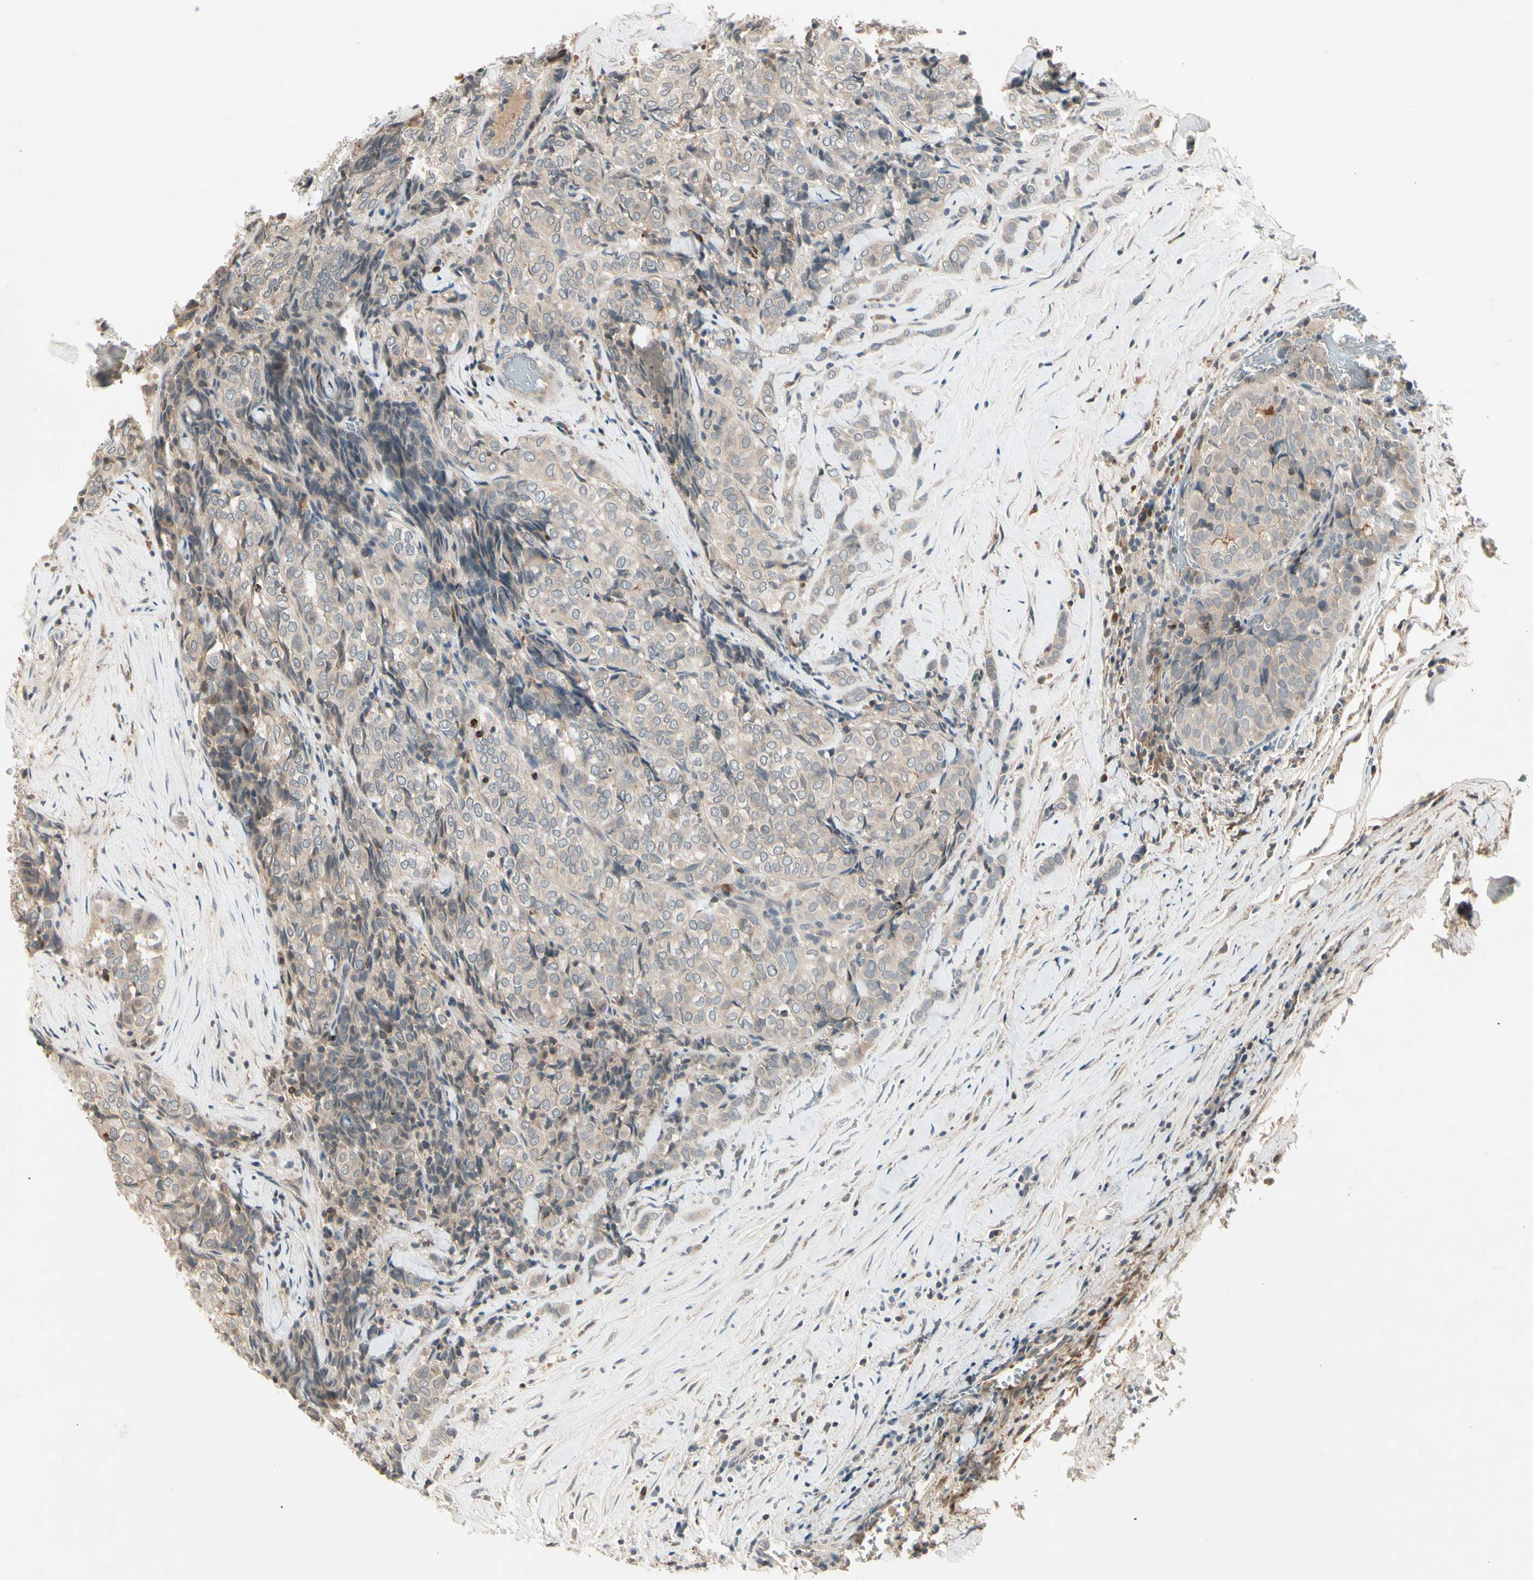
{"staining": {"intensity": "weak", "quantity": ">75%", "location": "cytoplasmic/membranous"}, "tissue": "thyroid cancer", "cell_type": "Tumor cells", "image_type": "cancer", "snomed": [{"axis": "morphology", "description": "Normal tissue, NOS"}, {"axis": "morphology", "description": "Papillary adenocarcinoma, NOS"}, {"axis": "topography", "description": "Thyroid gland"}], "caption": "Brown immunohistochemical staining in human thyroid cancer demonstrates weak cytoplasmic/membranous expression in approximately >75% of tumor cells.", "gene": "CCL4", "patient": {"sex": "female", "age": 30}}